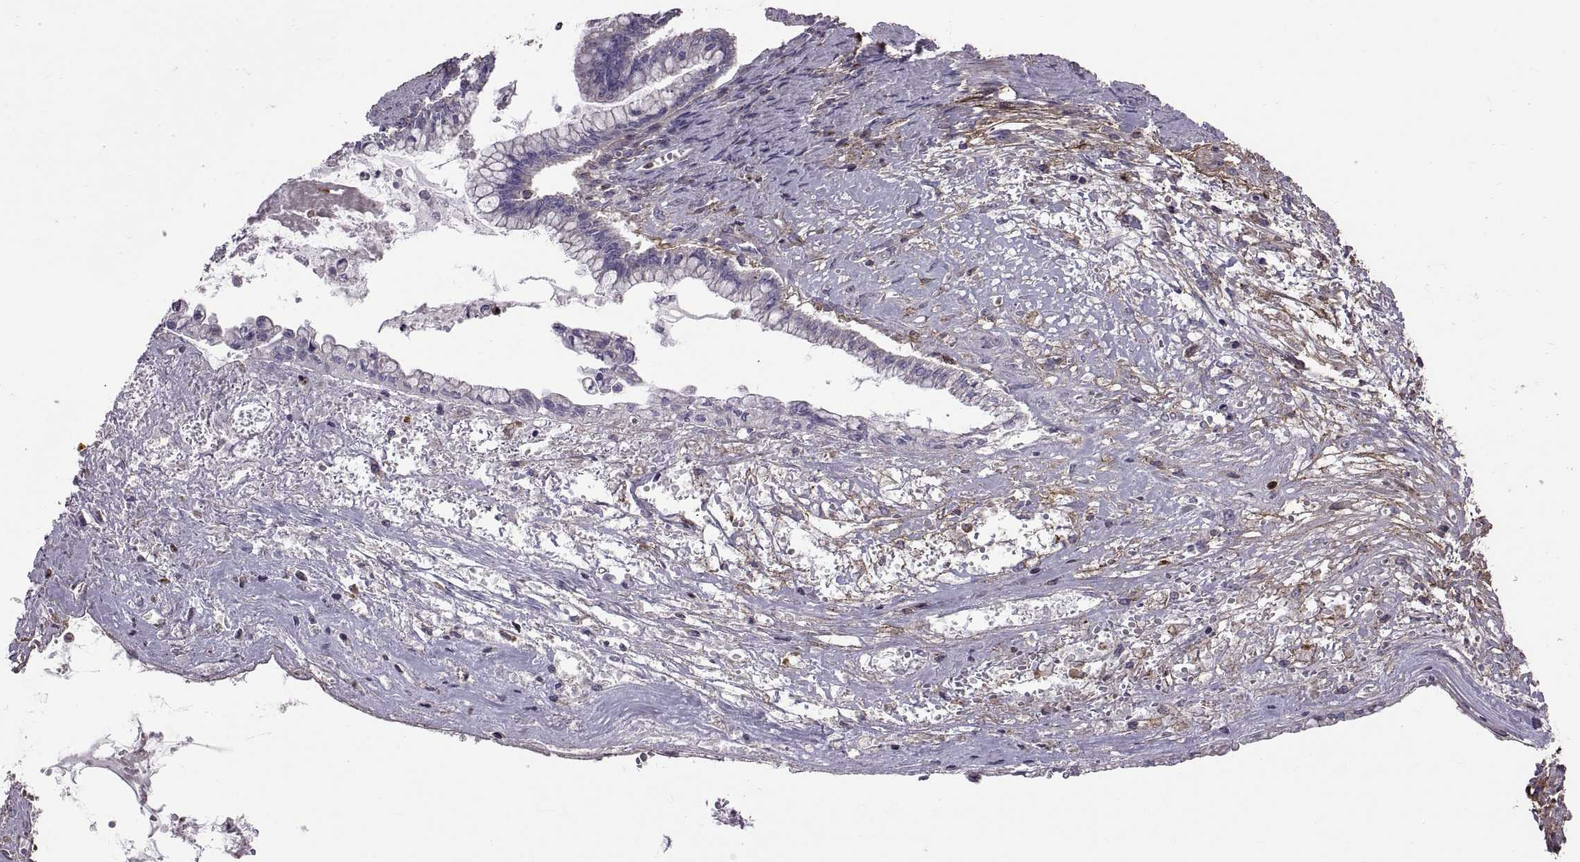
{"staining": {"intensity": "negative", "quantity": "none", "location": "none"}, "tissue": "ovarian cancer", "cell_type": "Tumor cells", "image_type": "cancer", "snomed": [{"axis": "morphology", "description": "Cystadenocarcinoma, mucinous, NOS"}, {"axis": "topography", "description": "Ovary"}], "caption": "Immunohistochemical staining of human ovarian cancer (mucinous cystadenocarcinoma) shows no significant positivity in tumor cells. Nuclei are stained in blue.", "gene": "EMILIN2", "patient": {"sex": "female", "age": 67}}